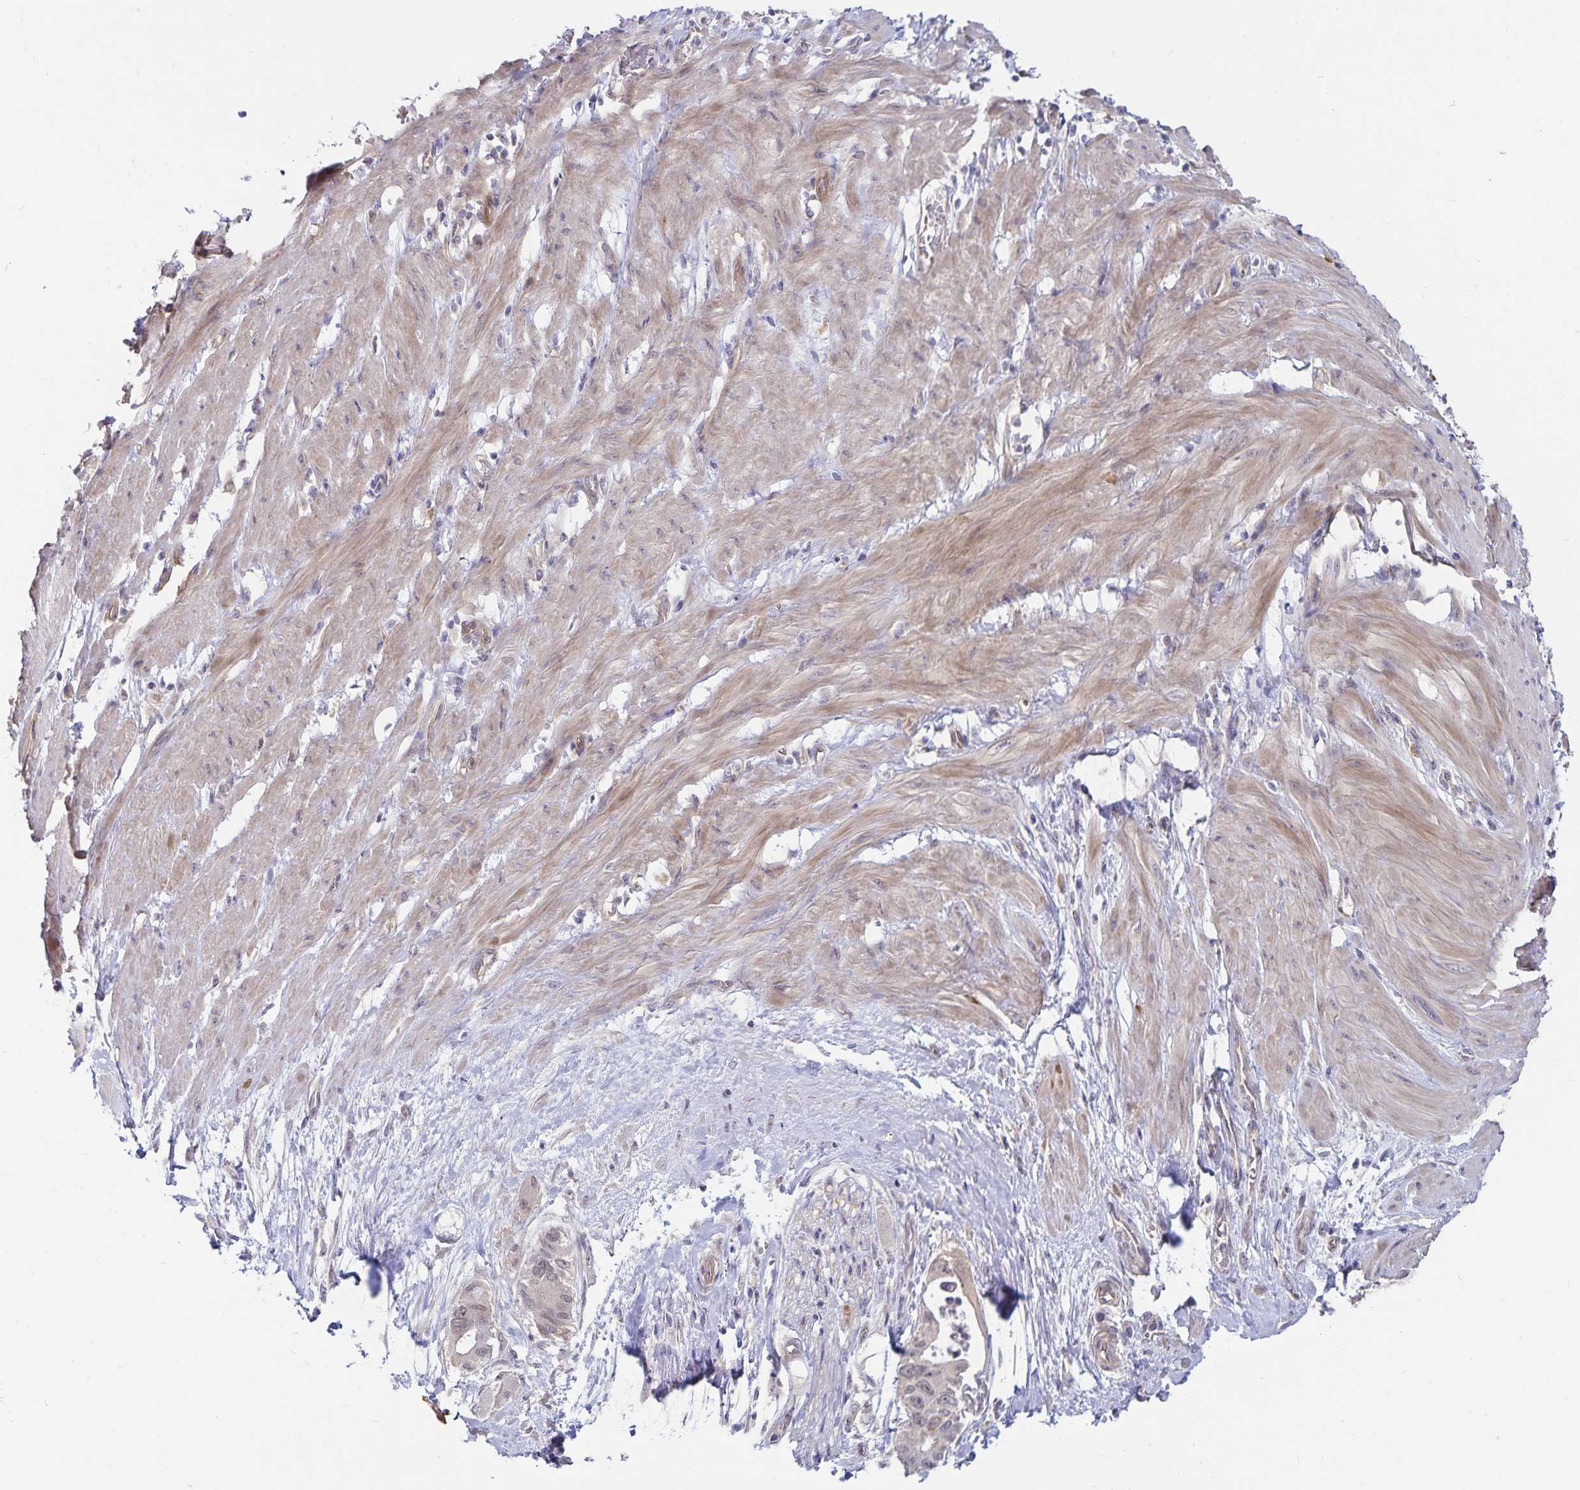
{"staining": {"intensity": "negative", "quantity": "none", "location": "none"}, "tissue": "pancreatic cancer", "cell_type": "Tumor cells", "image_type": "cancer", "snomed": [{"axis": "morphology", "description": "Adenocarcinoma, NOS"}, {"axis": "topography", "description": "Pancreas"}], "caption": "Pancreatic adenocarcinoma was stained to show a protein in brown. There is no significant expression in tumor cells. (DAB IHC, high magnification).", "gene": "CDKN2B", "patient": {"sex": "male", "age": 68}}